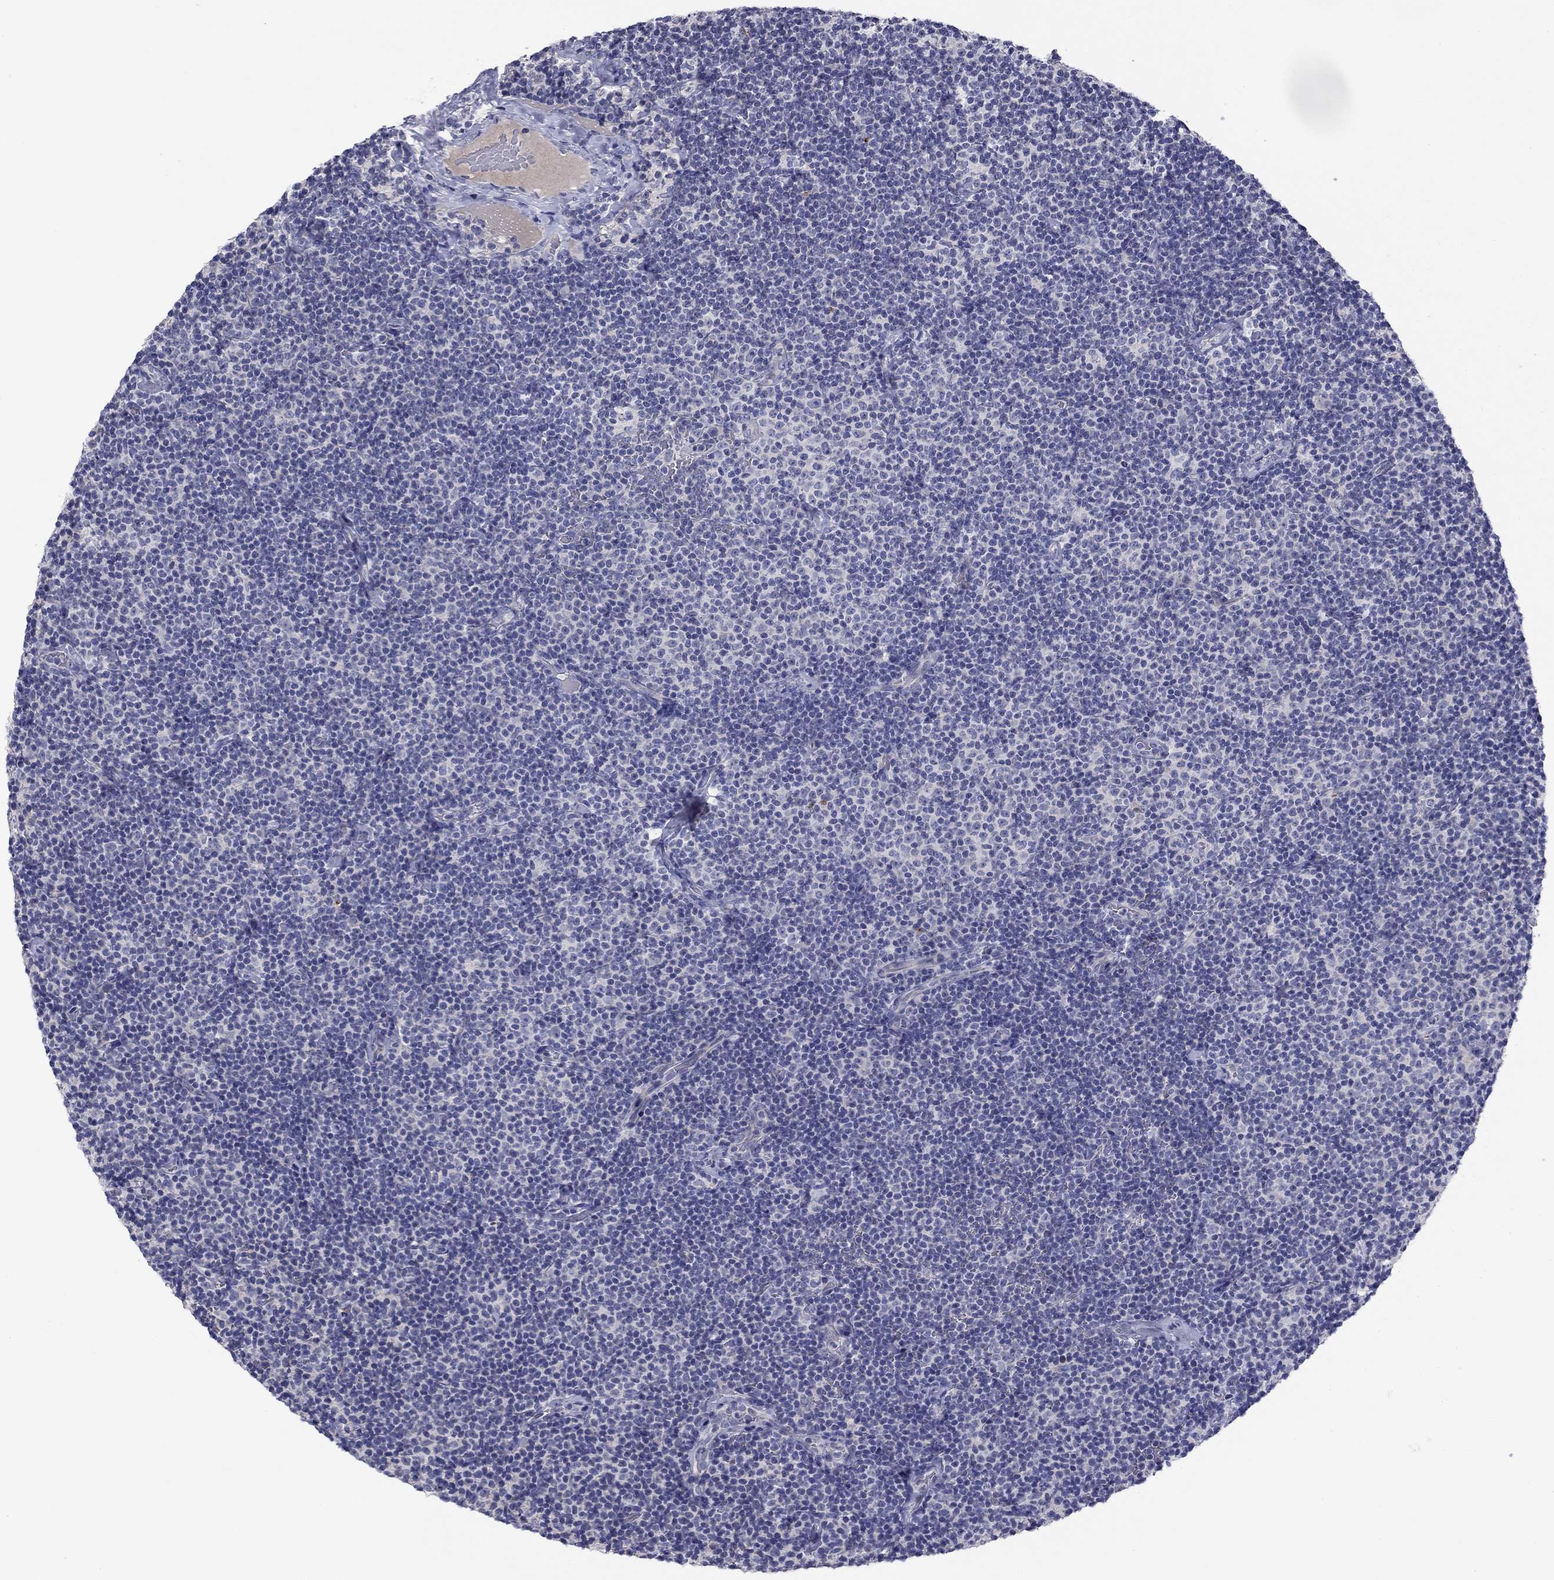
{"staining": {"intensity": "negative", "quantity": "none", "location": "none"}, "tissue": "lymphoma", "cell_type": "Tumor cells", "image_type": "cancer", "snomed": [{"axis": "morphology", "description": "Malignant lymphoma, non-Hodgkin's type, Low grade"}, {"axis": "topography", "description": "Lymph node"}], "caption": "High power microscopy micrograph of an immunohistochemistry photomicrograph of lymphoma, revealing no significant staining in tumor cells.", "gene": "SPATA7", "patient": {"sex": "male", "age": 81}}